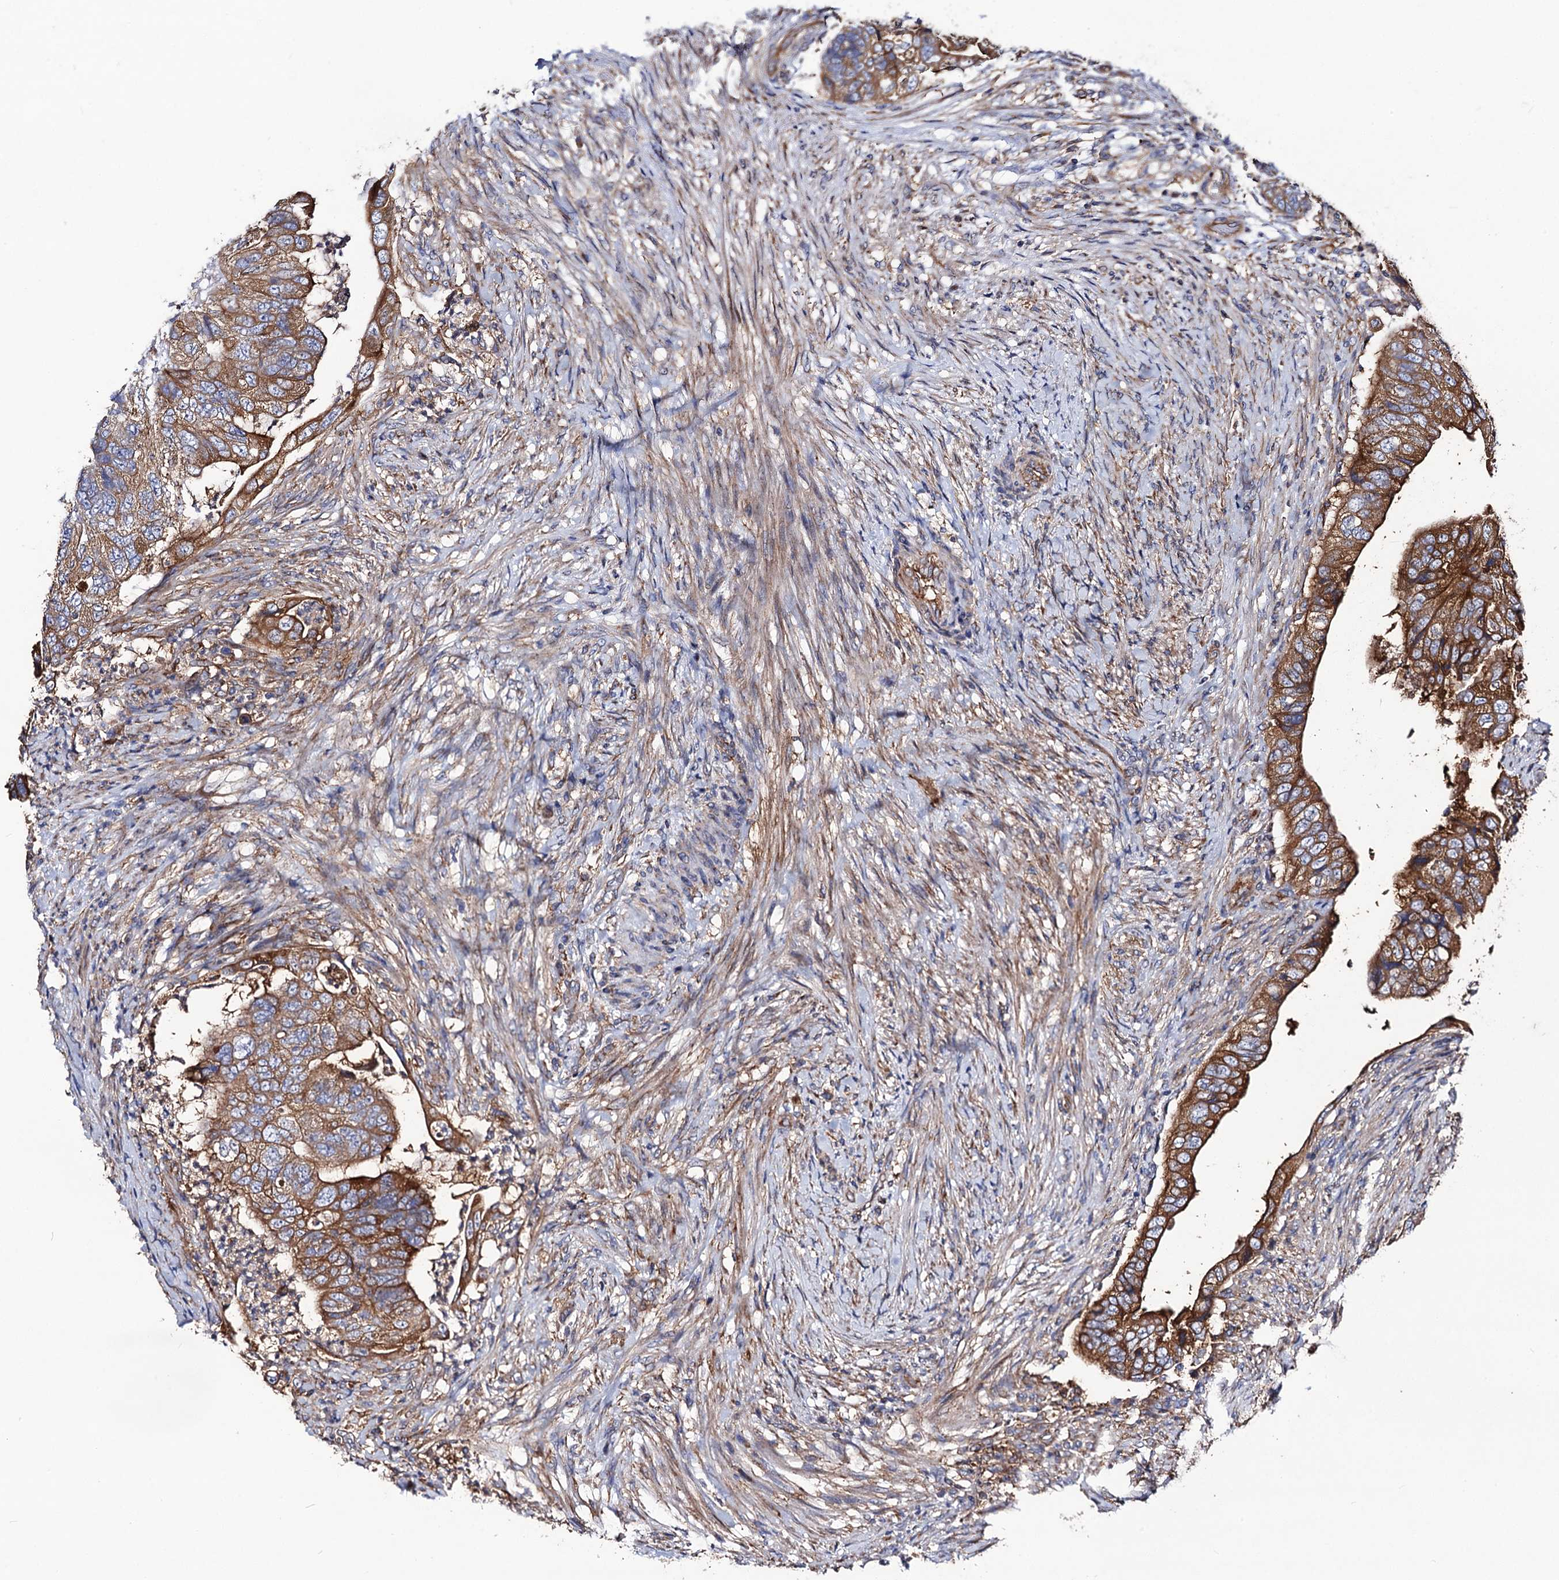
{"staining": {"intensity": "moderate", "quantity": ">75%", "location": "cytoplasmic/membranous"}, "tissue": "colorectal cancer", "cell_type": "Tumor cells", "image_type": "cancer", "snomed": [{"axis": "morphology", "description": "Adenocarcinoma, NOS"}, {"axis": "topography", "description": "Rectum"}], "caption": "IHC of human colorectal cancer (adenocarcinoma) reveals medium levels of moderate cytoplasmic/membranous positivity in approximately >75% of tumor cells. The staining was performed using DAB (3,3'-diaminobenzidine), with brown indicating positive protein expression. Nuclei are stained blue with hematoxylin.", "gene": "DYDC1", "patient": {"sex": "male", "age": 63}}